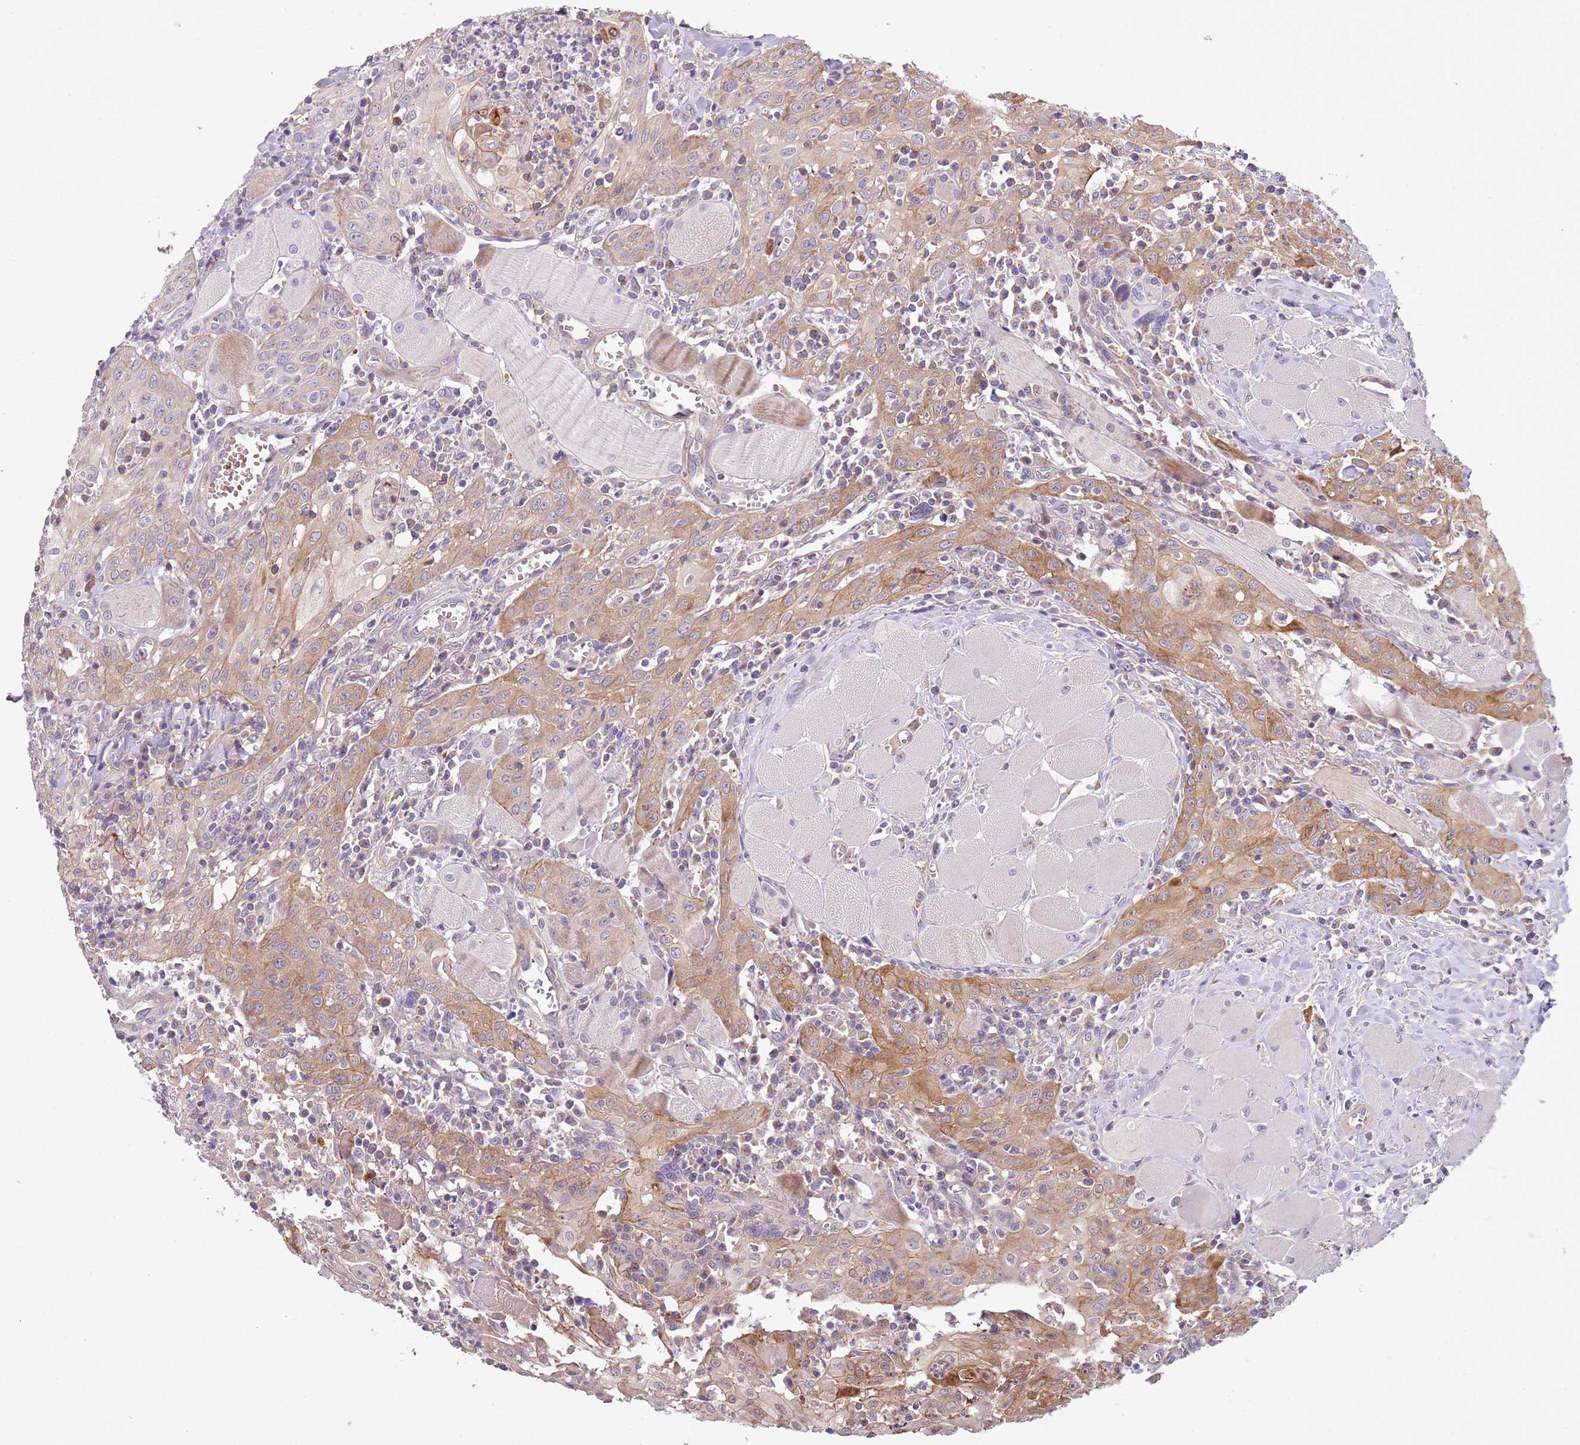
{"staining": {"intensity": "moderate", "quantity": "25%-75%", "location": "cytoplasmic/membranous"}, "tissue": "head and neck cancer", "cell_type": "Tumor cells", "image_type": "cancer", "snomed": [{"axis": "morphology", "description": "Squamous cell carcinoma, NOS"}, {"axis": "topography", "description": "Oral tissue"}, {"axis": "topography", "description": "Head-Neck"}], "caption": "The micrograph displays staining of head and neck squamous cell carcinoma, revealing moderate cytoplasmic/membranous protein positivity (brown color) within tumor cells. (DAB (3,3'-diaminobenzidine) IHC with brightfield microscopy, high magnification).", "gene": "TINAGL1", "patient": {"sex": "female", "age": 70}}